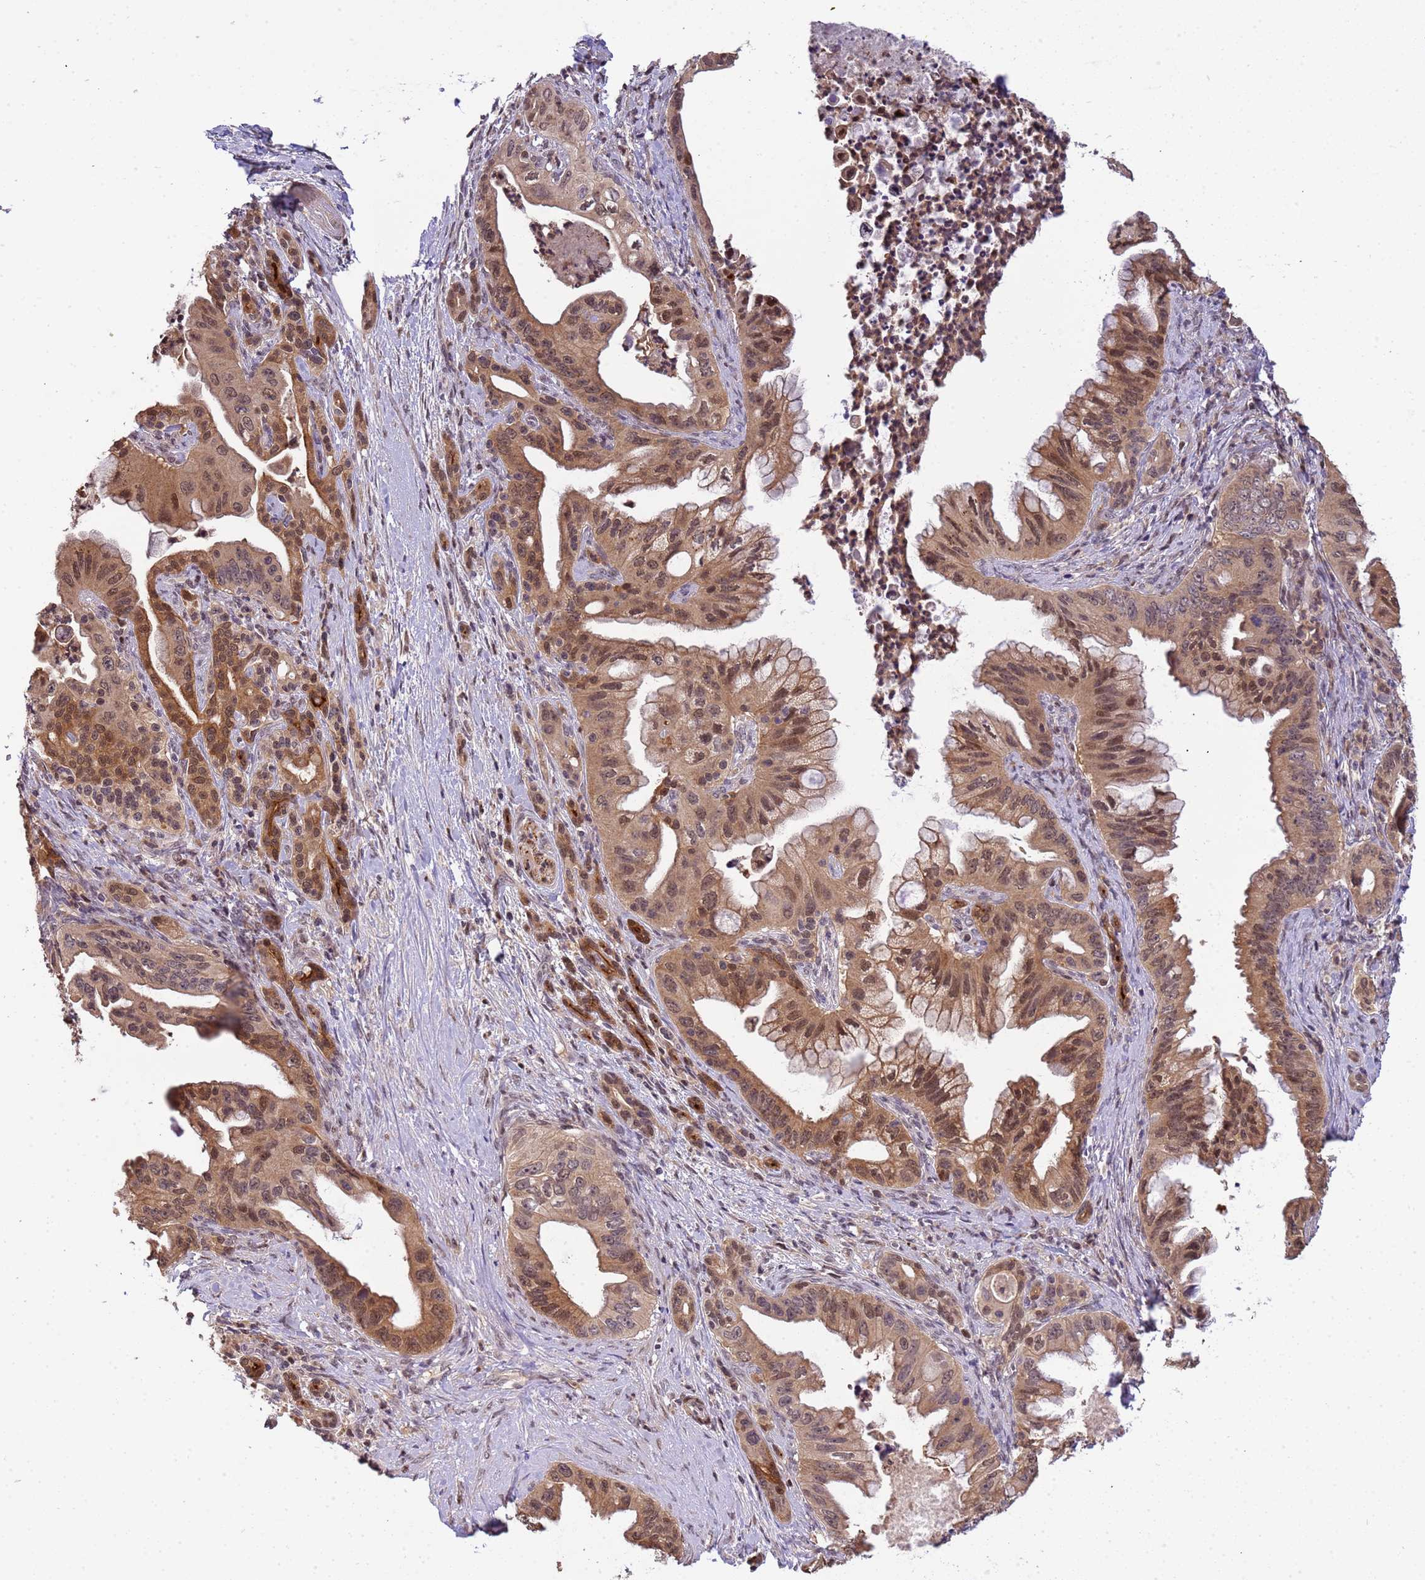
{"staining": {"intensity": "moderate", "quantity": ">75%", "location": "cytoplasmic/membranous,nuclear"}, "tissue": "pancreatic cancer", "cell_type": "Tumor cells", "image_type": "cancer", "snomed": [{"axis": "morphology", "description": "Adenocarcinoma, NOS"}, {"axis": "topography", "description": "Pancreas"}], "caption": "Protein analysis of pancreatic cancer (adenocarcinoma) tissue reveals moderate cytoplasmic/membranous and nuclear positivity in approximately >75% of tumor cells.", "gene": "ZBTB5", "patient": {"sex": "male", "age": 58}}